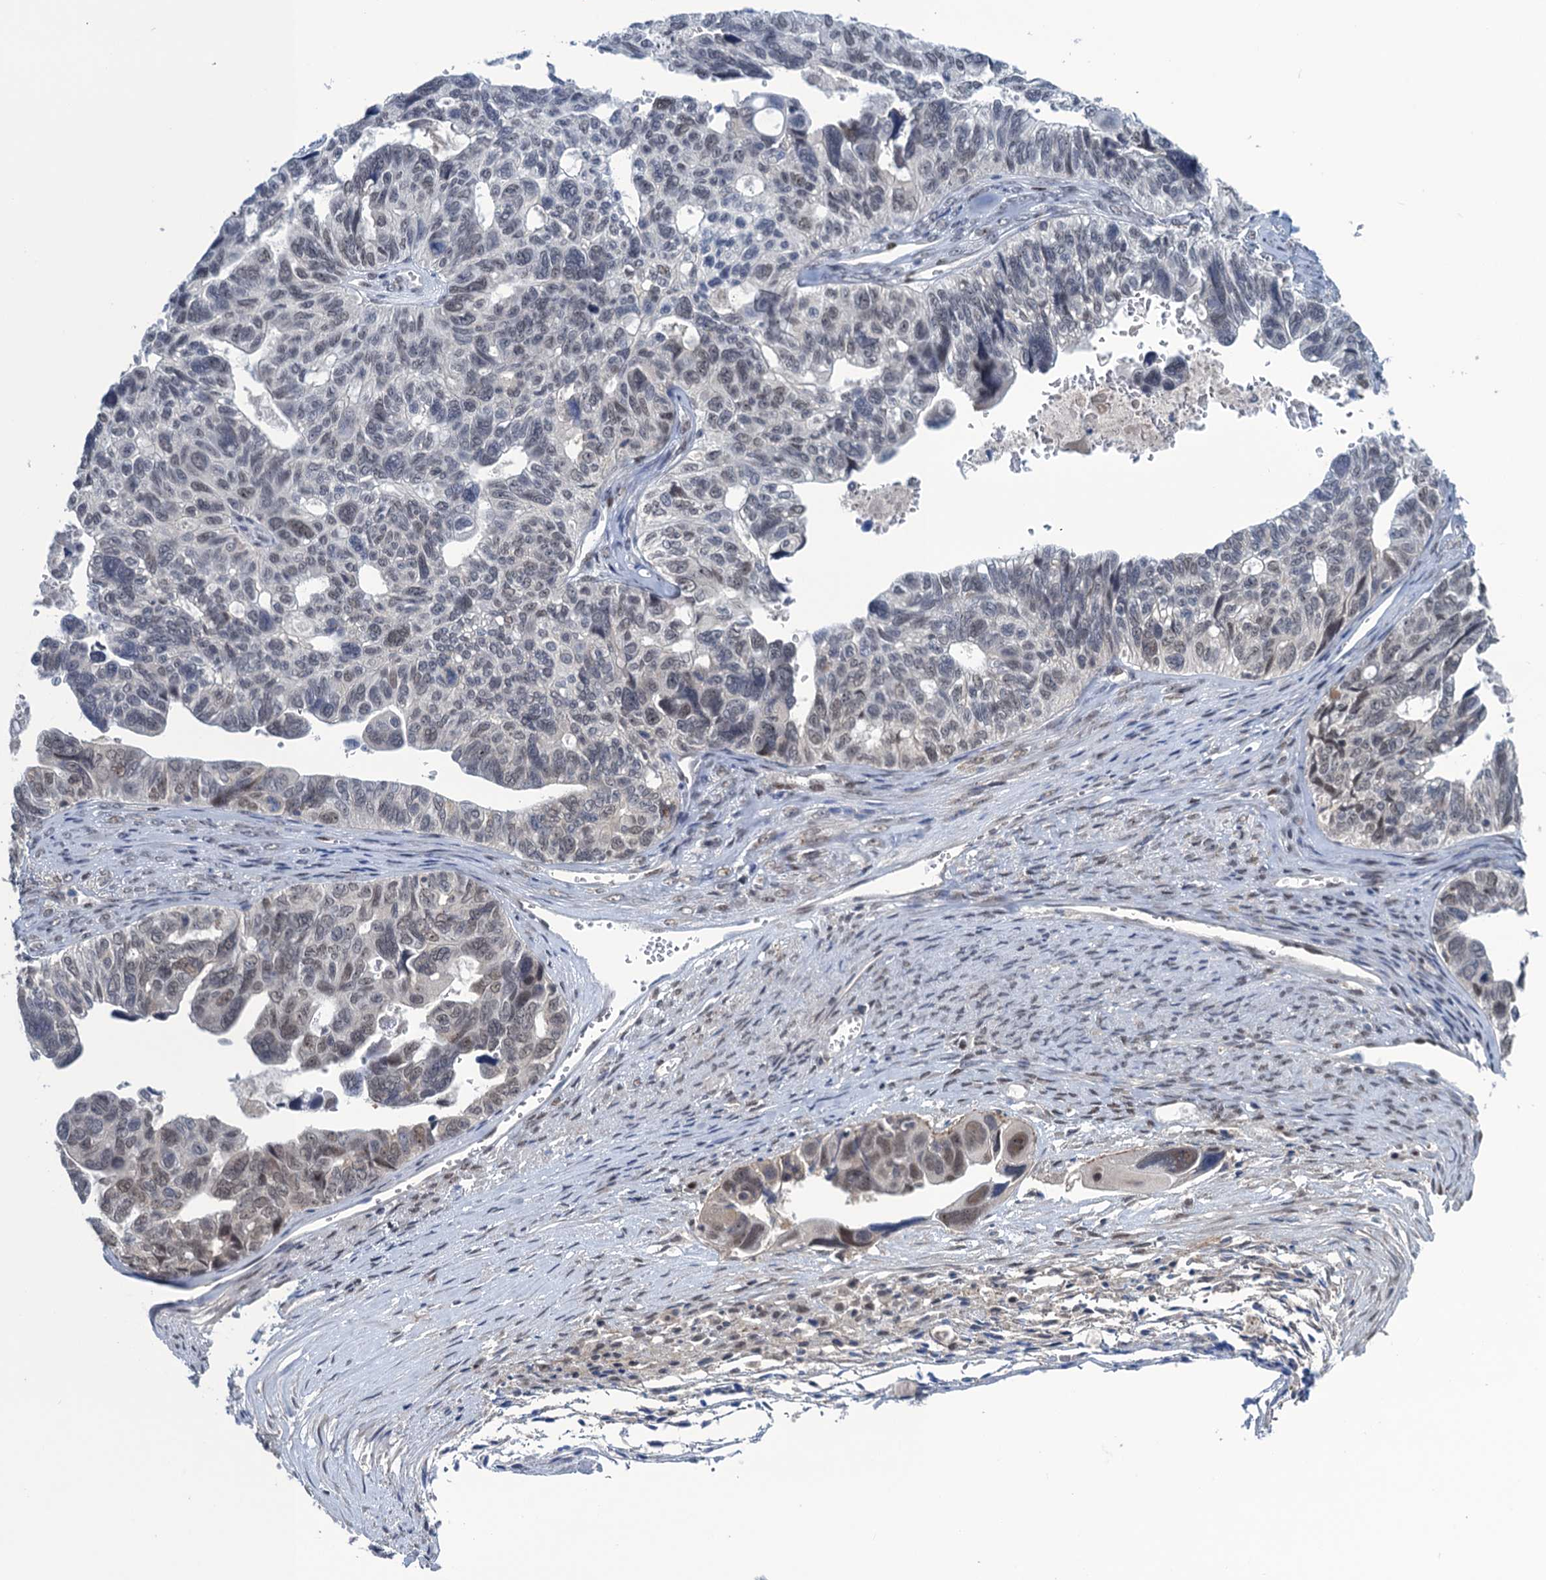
{"staining": {"intensity": "weak", "quantity": "25%-75%", "location": "nuclear"}, "tissue": "ovarian cancer", "cell_type": "Tumor cells", "image_type": "cancer", "snomed": [{"axis": "morphology", "description": "Cystadenocarcinoma, serous, NOS"}, {"axis": "topography", "description": "Ovary"}], "caption": "A histopathology image of ovarian serous cystadenocarcinoma stained for a protein exhibits weak nuclear brown staining in tumor cells.", "gene": "SAE1", "patient": {"sex": "female", "age": 79}}